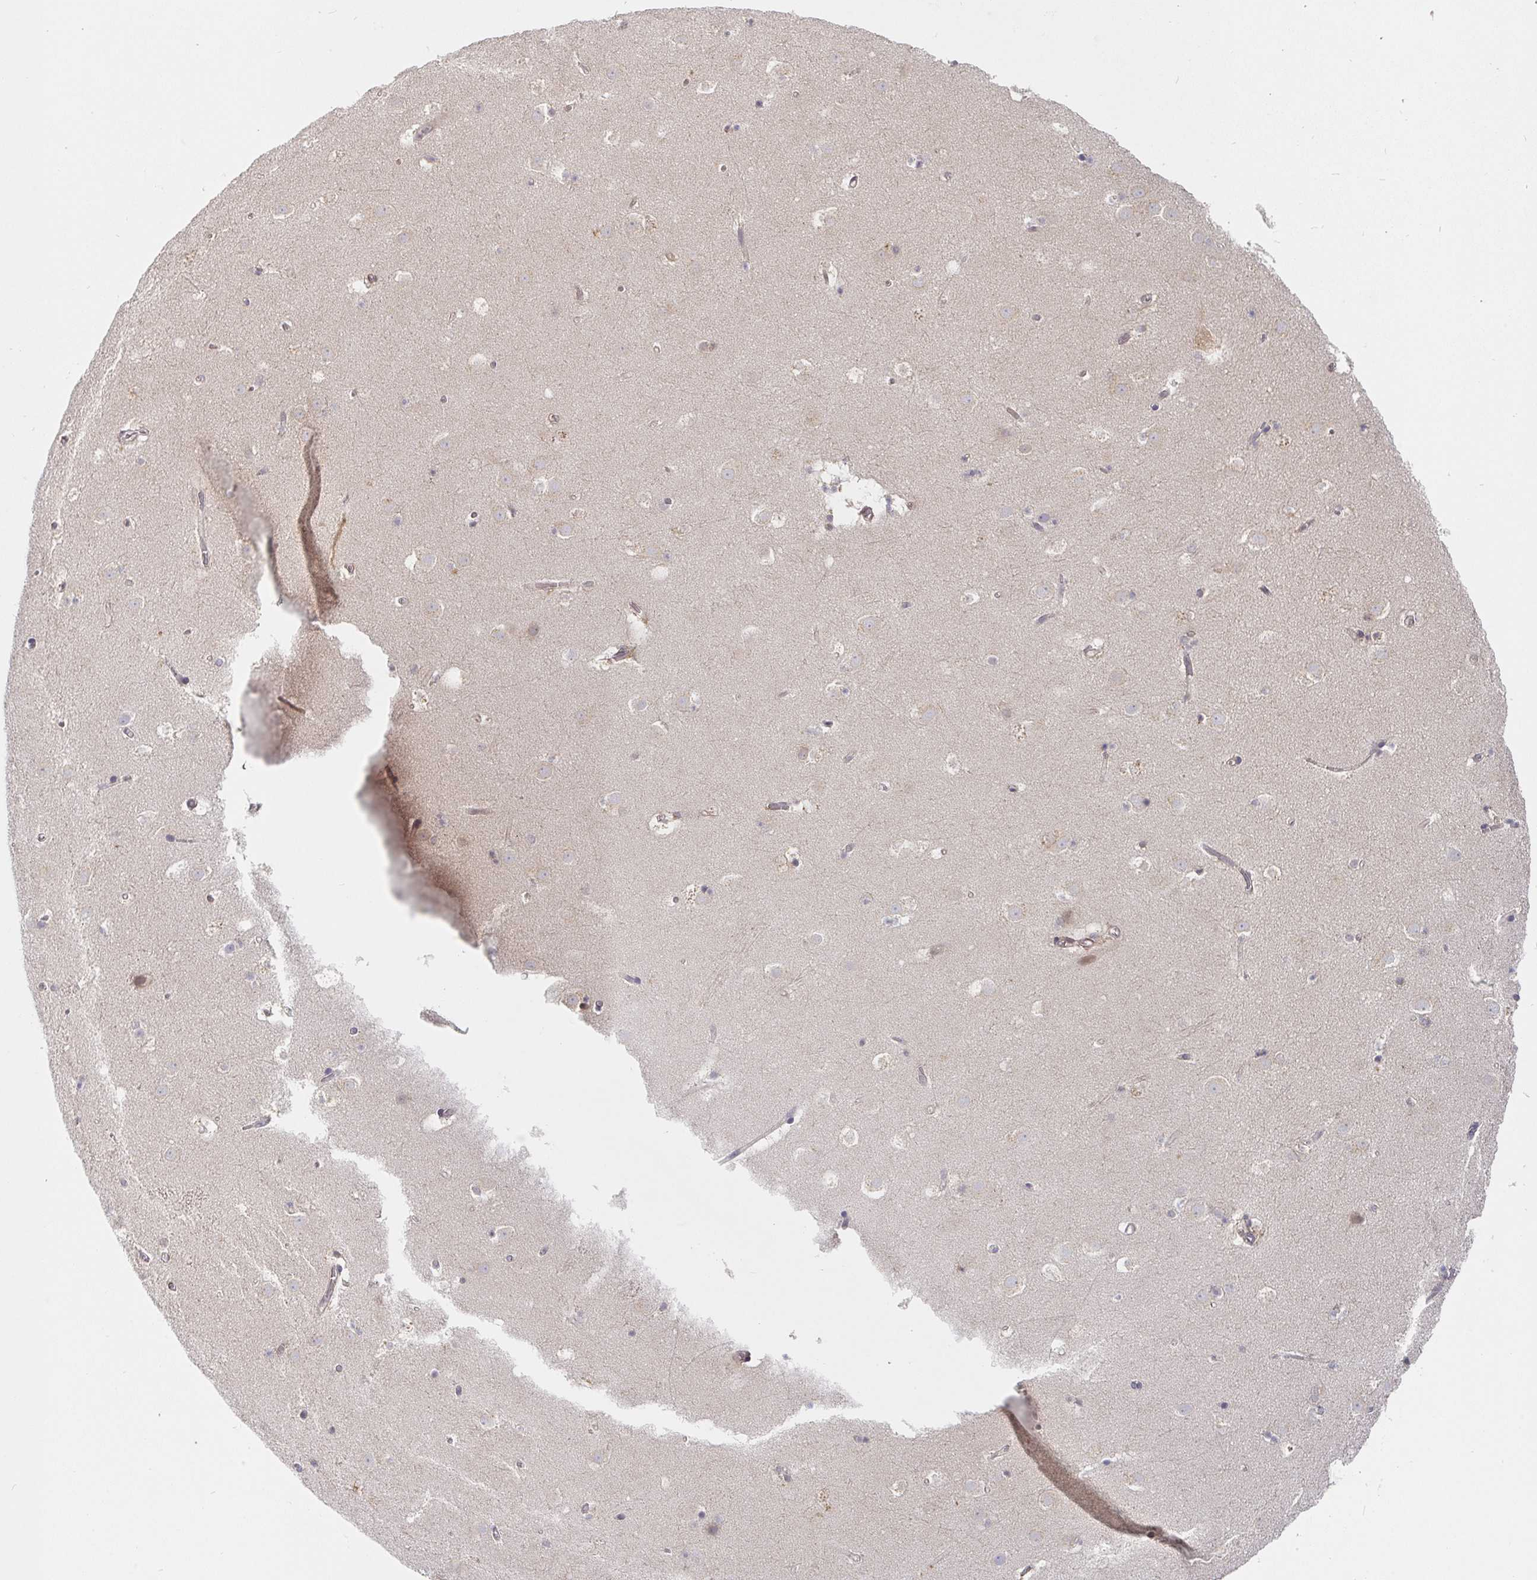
{"staining": {"intensity": "negative", "quantity": "none", "location": "none"}, "tissue": "caudate", "cell_type": "Glial cells", "image_type": "normal", "snomed": [{"axis": "morphology", "description": "Normal tissue, NOS"}, {"axis": "topography", "description": "Lateral ventricle wall"}], "caption": "The image displays no staining of glial cells in benign caudate.", "gene": "ALG1L2", "patient": {"sex": "male", "age": 37}}